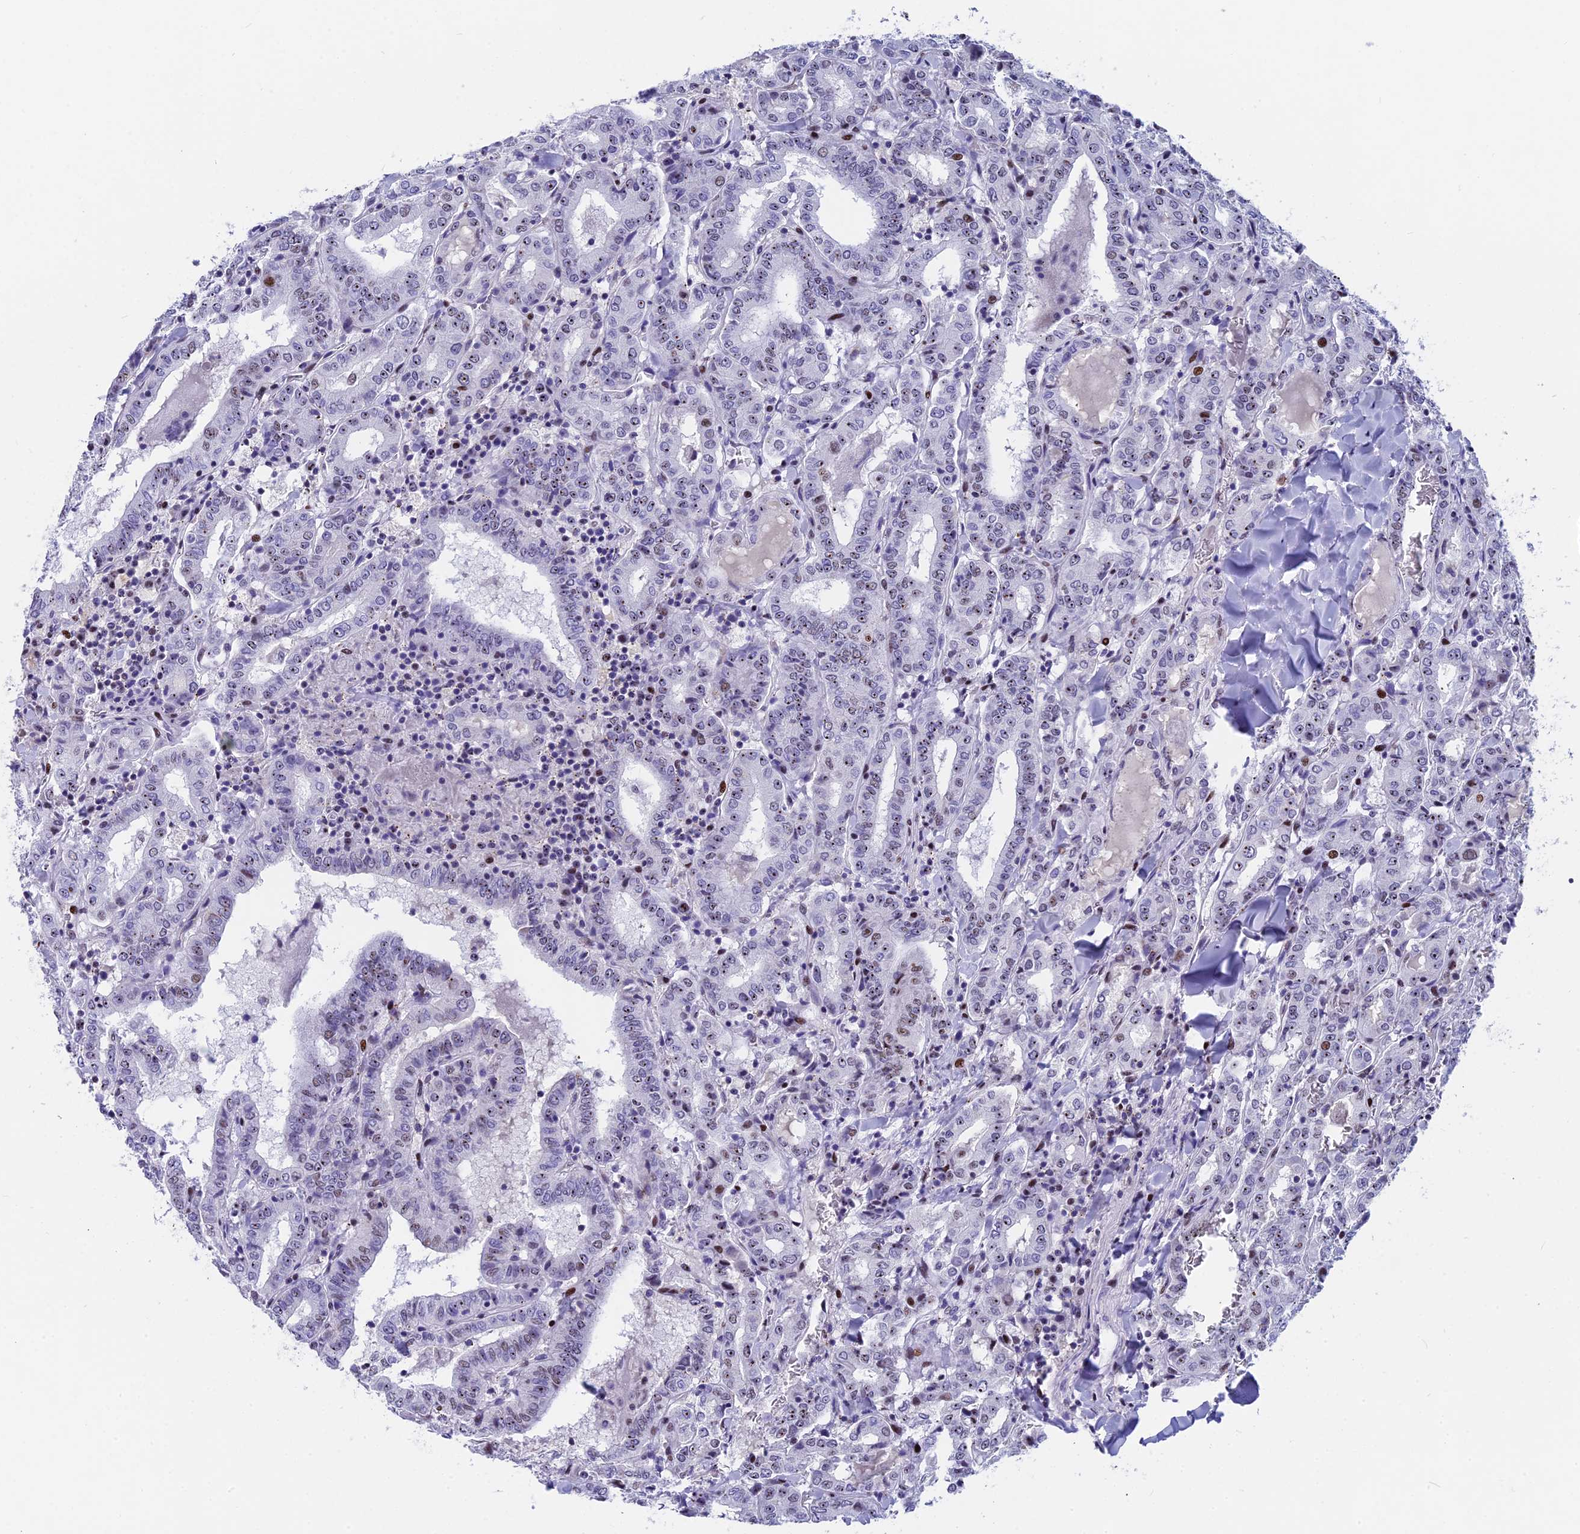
{"staining": {"intensity": "negative", "quantity": "none", "location": "none"}, "tissue": "thyroid cancer", "cell_type": "Tumor cells", "image_type": "cancer", "snomed": [{"axis": "morphology", "description": "Papillary adenocarcinoma, NOS"}, {"axis": "topography", "description": "Thyroid gland"}], "caption": "Tumor cells show no significant positivity in thyroid papillary adenocarcinoma.", "gene": "NSA2", "patient": {"sex": "female", "age": 72}}